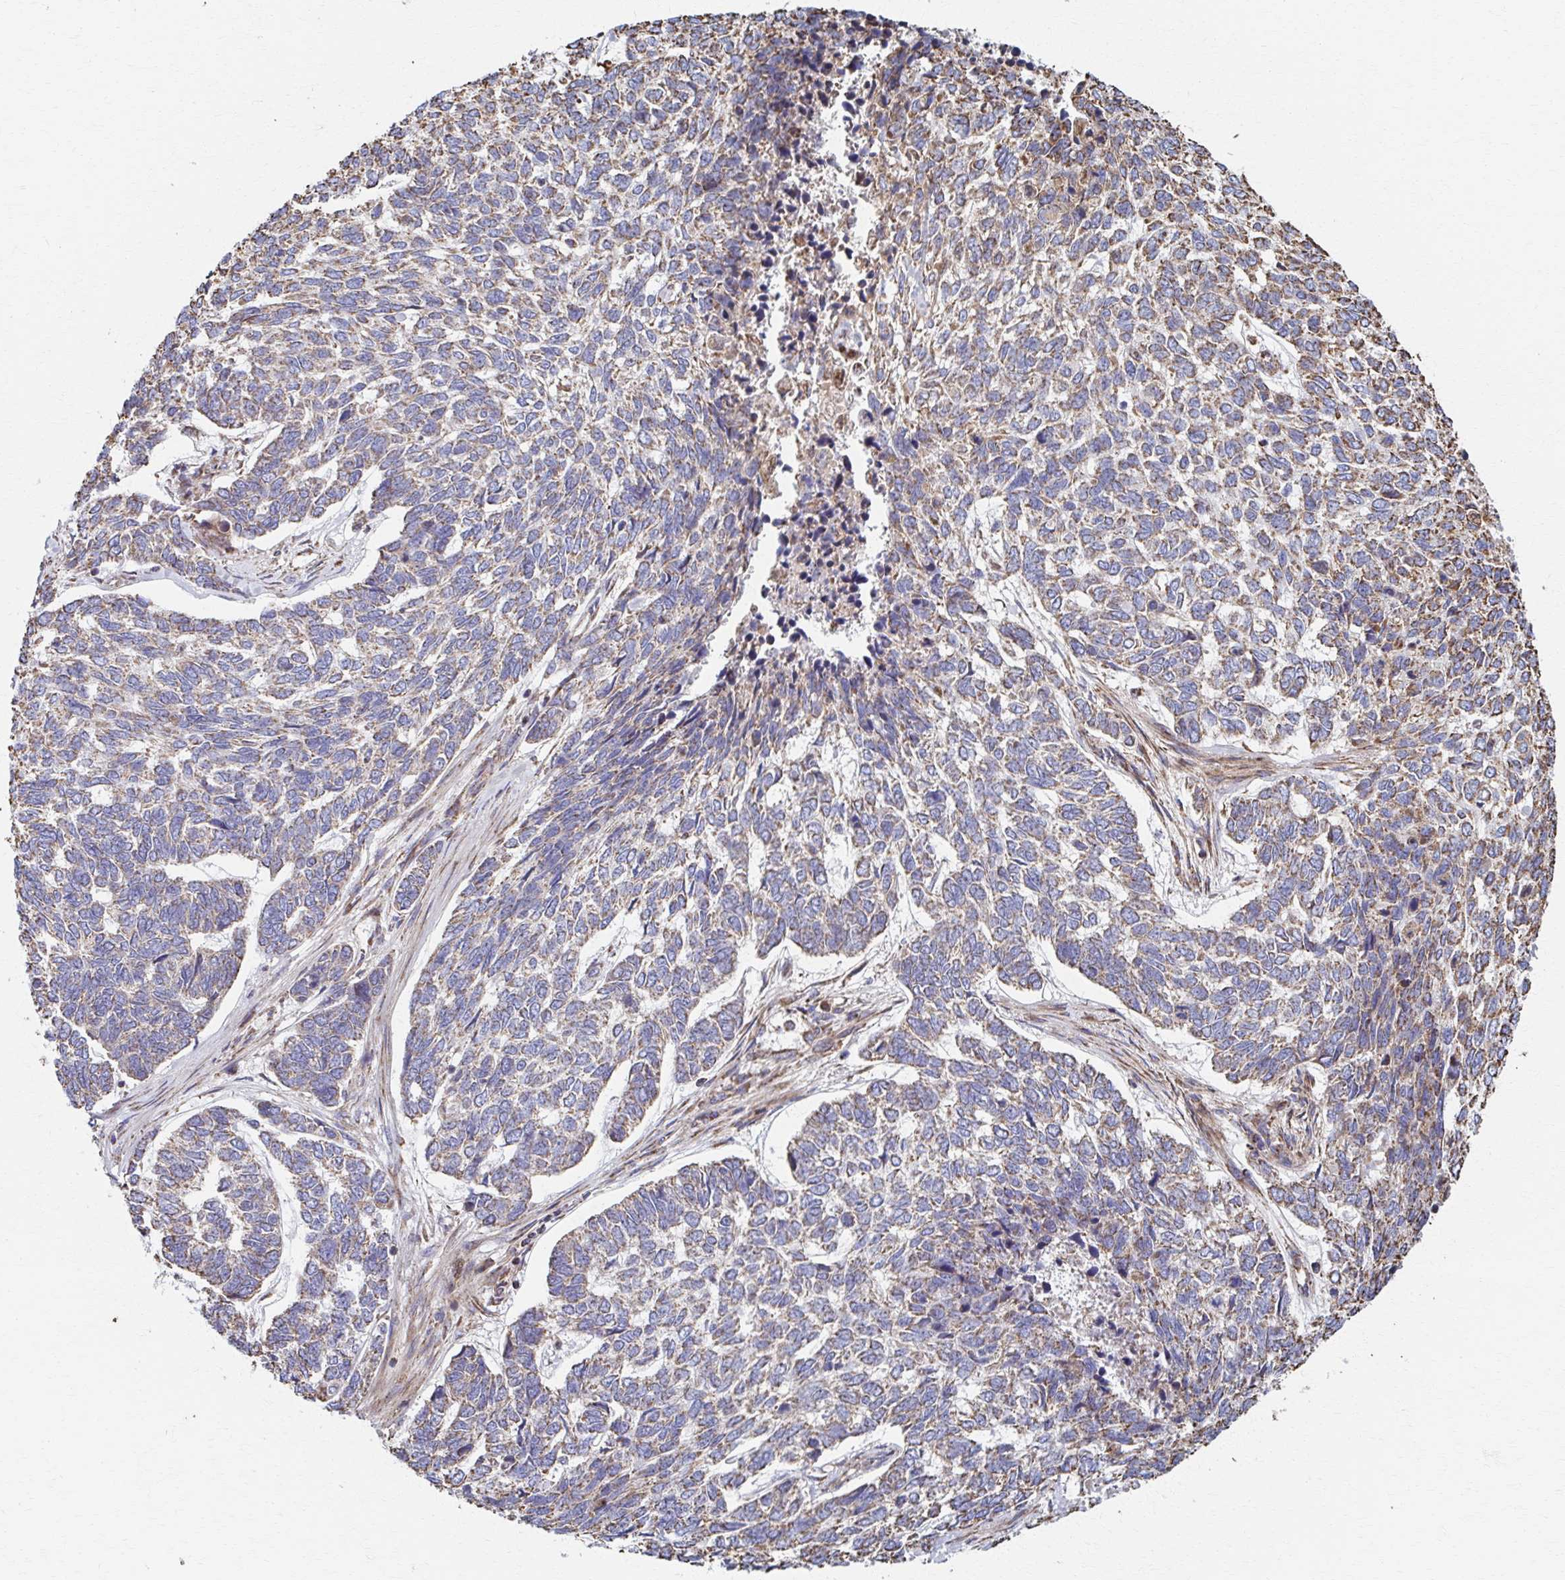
{"staining": {"intensity": "weak", "quantity": "25%-75%", "location": "cytoplasmic/membranous"}, "tissue": "skin cancer", "cell_type": "Tumor cells", "image_type": "cancer", "snomed": [{"axis": "morphology", "description": "Basal cell carcinoma"}, {"axis": "topography", "description": "Skin"}], "caption": "DAB immunohistochemical staining of human skin cancer demonstrates weak cytoplasmic/membranous protein positivity in approximately 25%-75% of tumor cells. (Stains: DAB (3,3'-diaminobenzidine) in brown, nuclei in blue, Microscopy: brightfield microscopy at high magnification).", "gene": "SAT1", "patient": {"sex": "female", "age": 65}}